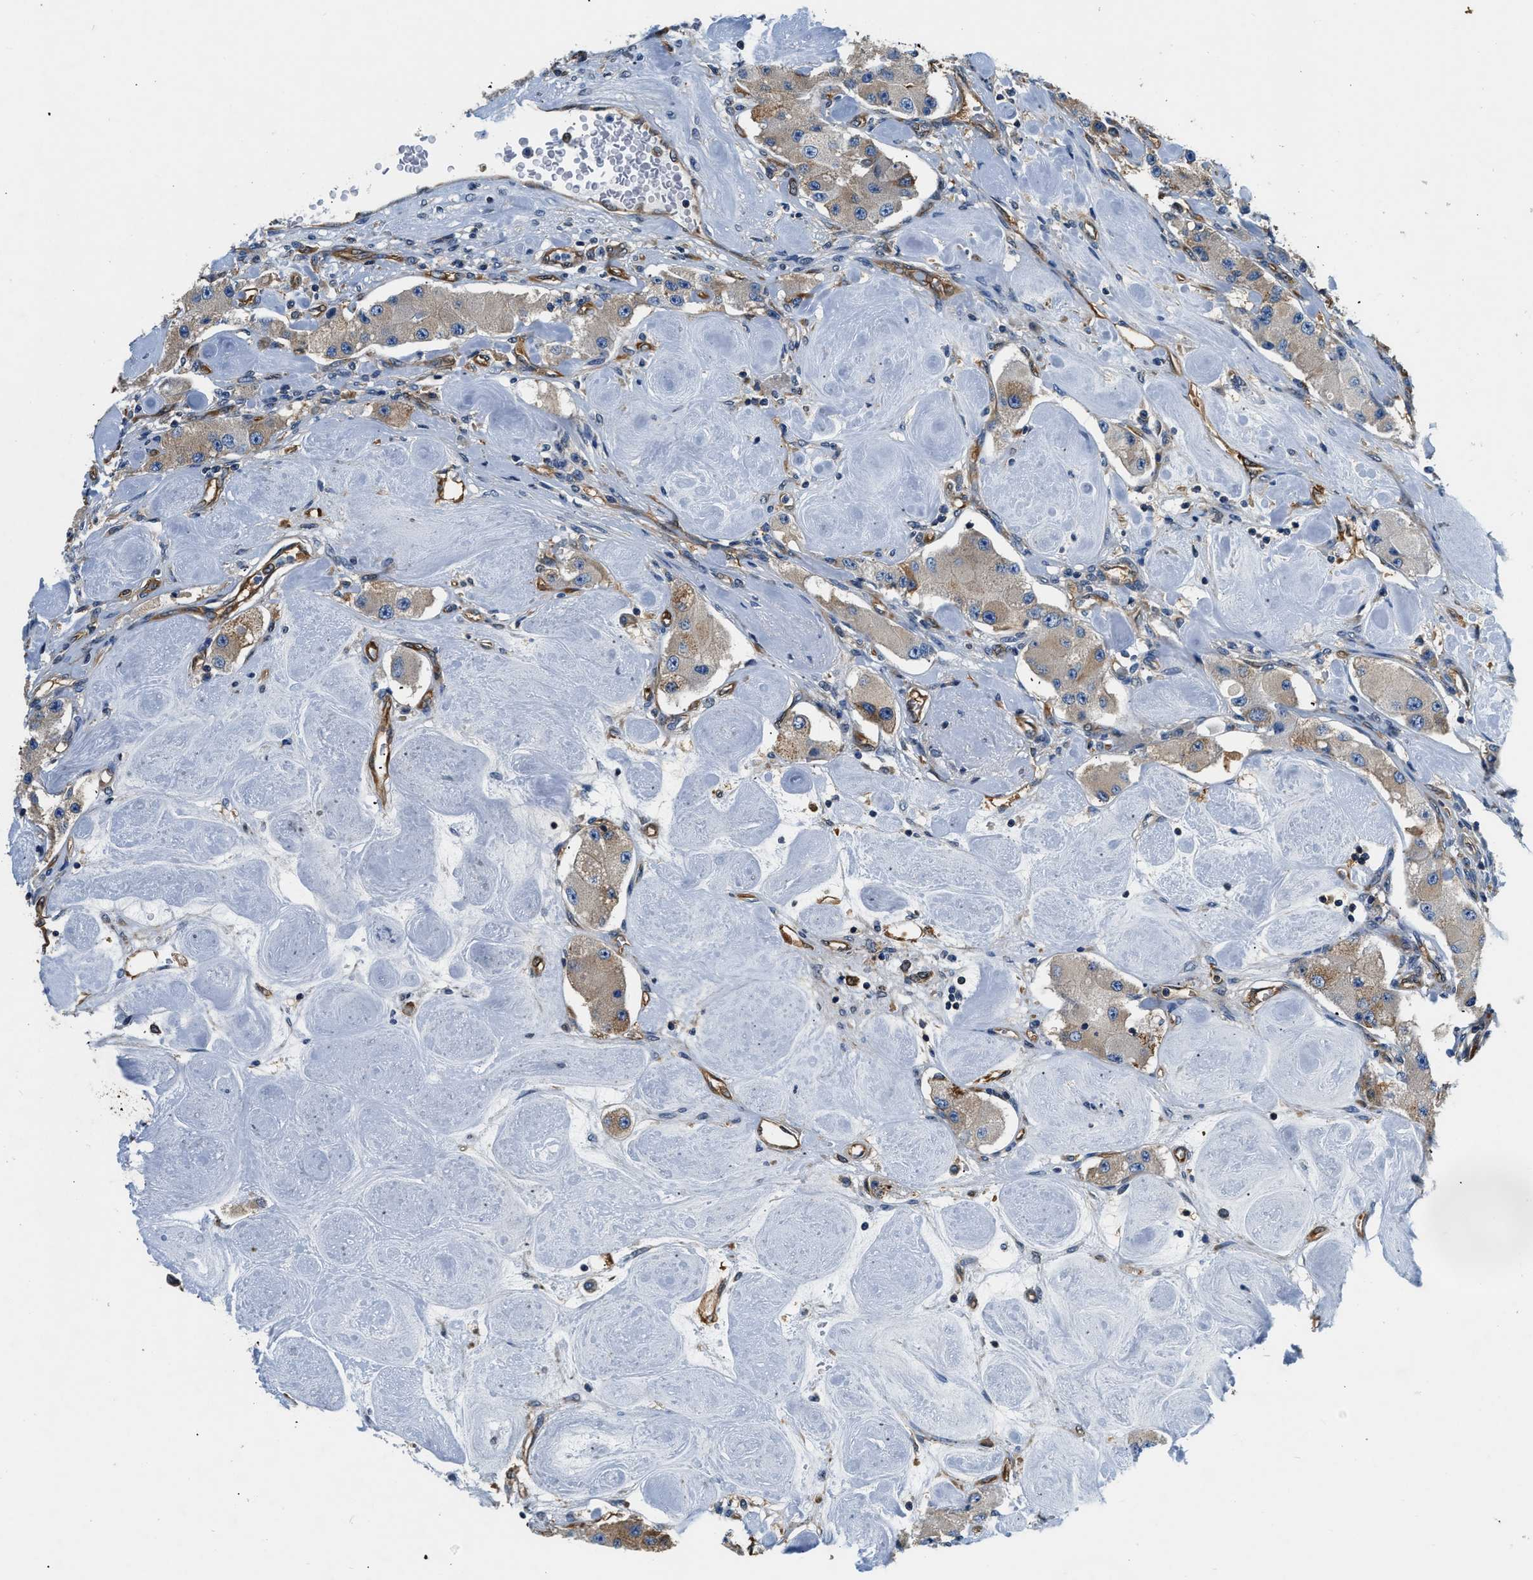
{"staining": {"intensity": "weak", "quantity": ">75%", "location": "cytoplasmic/membranous"}, "tissue": "carcinoid", "cell_type": "Tumor cells", "image_type": "cancer", "snomed": [{"axis": "morphology", "description": "Carcinoid, malignant, NOS"}, {"axis": "topography", "description": "Pancreas"}], "caption": "Malignant carcinoid stained with DAB (3,3'-diaminobenzidine) IHC displays low levels of weak cytoplasmic/membranous staining in about >75% of tumor cells.", "gene": "PPP2R1B", "patient": {"sex": "male", "age": 41}}